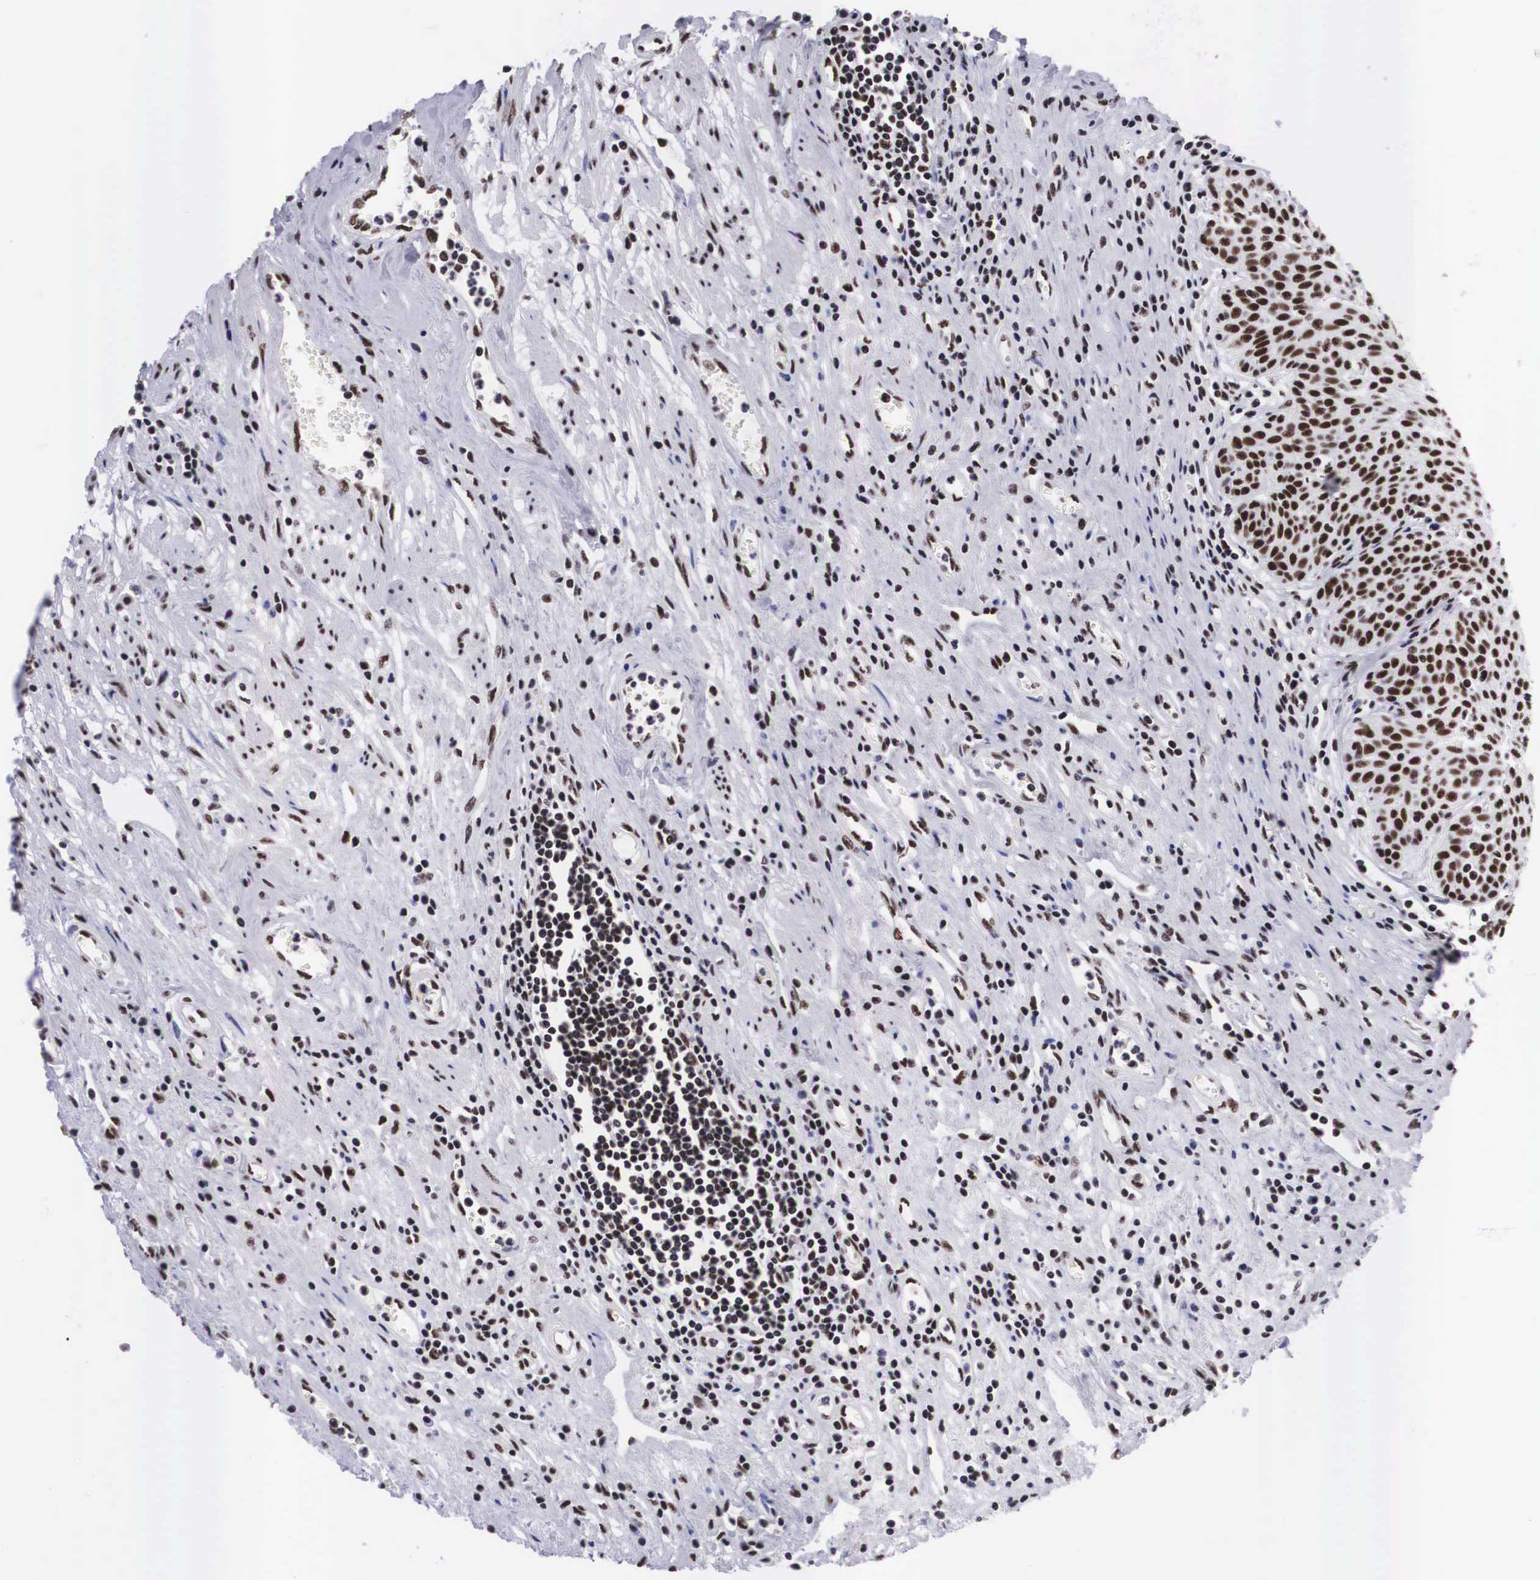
{"staining": {"intensity": "strong", "quantity": ">75%", "location": "nuclear"}, "tissue": "urinary bladder", "cell_type": "Urothelial cells", "image_type": "normal", "snomed": [{"axis": "morphology", "description": "Normal tissue, NOS"}, {"axis": "topography", "description": "Urinary bladder"}], "caption": "A brown stain highlights strong nuclear positivity of a protein in urothelial cells of normal urinary bladder.", "gene": "SF3A1", "patient": {"sex": "female", "age": 39}}